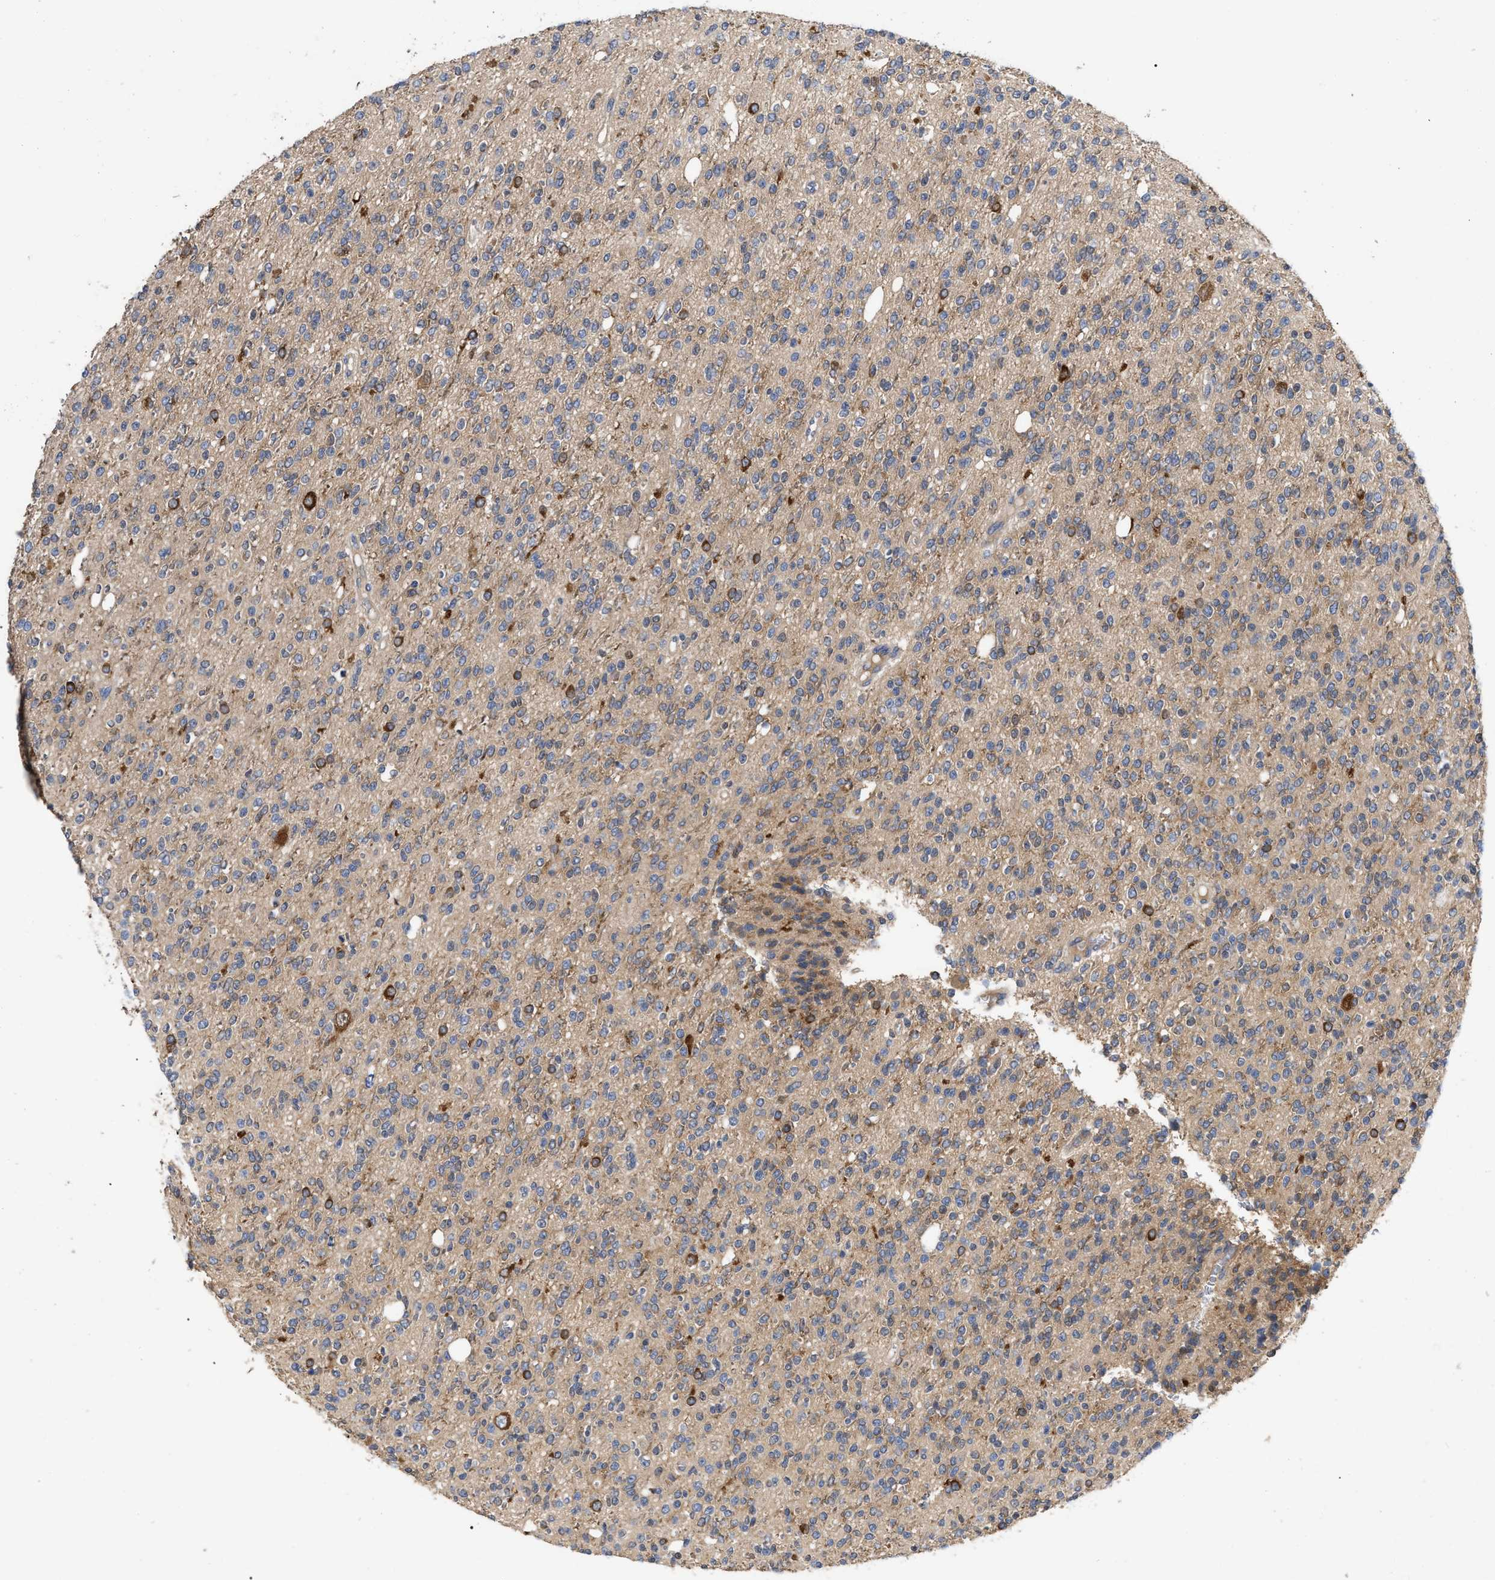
{"staining": {"intensity": "weak", "quantity": "<25%", "location": "cytoplasmic/membranous"}, "tissue": "glioma", "cell_type": "Tumor cells", "image_type": "cancer", "snomed": [{"axis": "morphology", "description": "Glioma, malignant, High grade"}, {"axis": "topography", "description": "Brain"}], "caption": "This is an IHC photomicrograph of human glioma. There is no positivity in tumor cells.", "gene": "RAP1GDS1", "patient": {"sex": "male", "age": 34}}